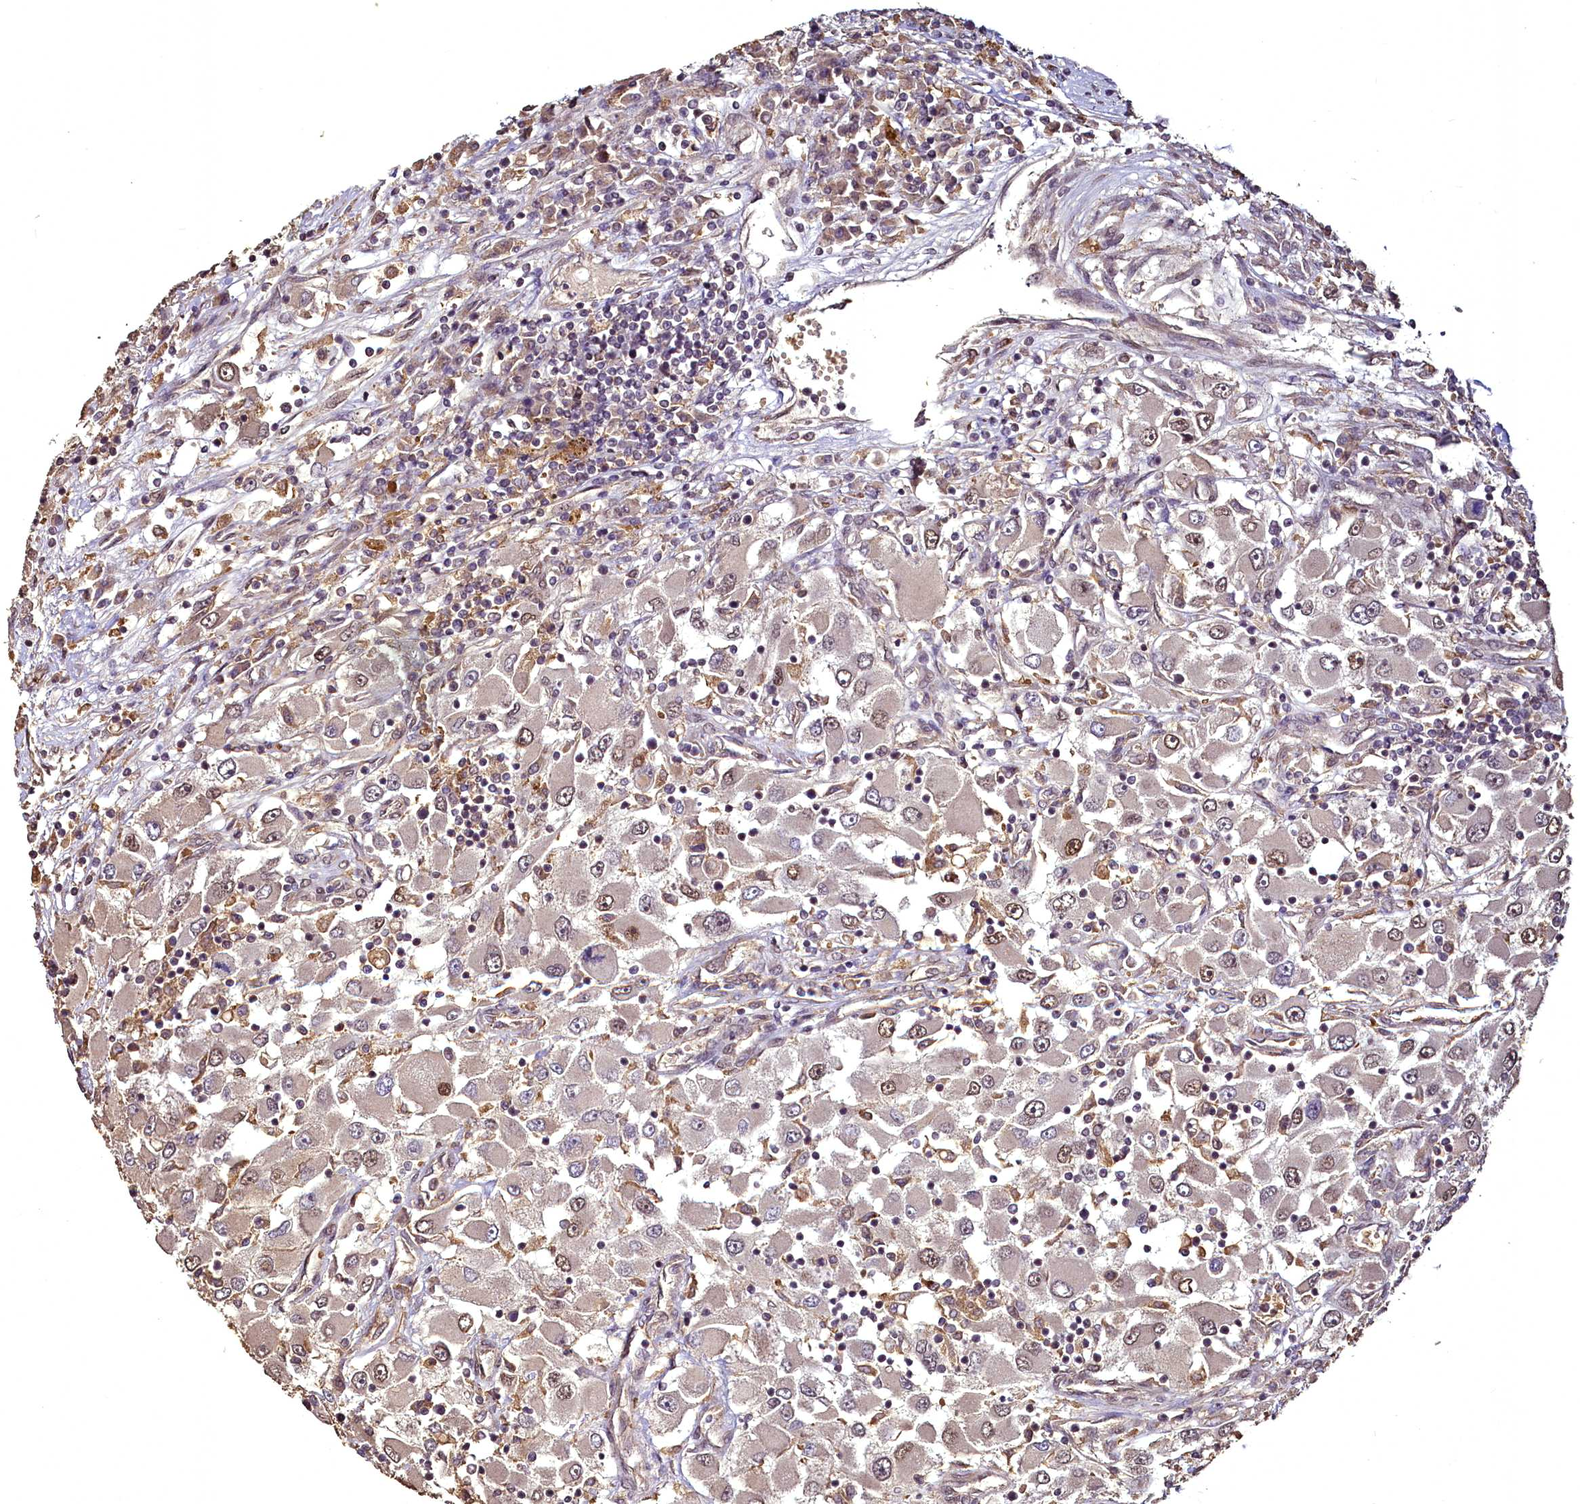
{"staining": {"intensity": "moderate", "quantity": "25%-75%", "location": "cytoplasmic/membranous,nuclear"}, "tissue": "renal cancer", "cell_type": "Tumor cells", "image_type": "cancer", "snomed": [{"axis": "morphology", "description": "Adenocarcinoma, NOS"}, {"axis": "topography", "description": "Kidney"}], "caption": "About 25%-75% of tumor cells in human adenocarcinoma (renal) show moderate cytoplasmic/membranous and nuclear protein positivity as visualized by brown immunohistochemical staining.", "gene": "VPS51", "patient": {"sex": "female", "age": 52}}